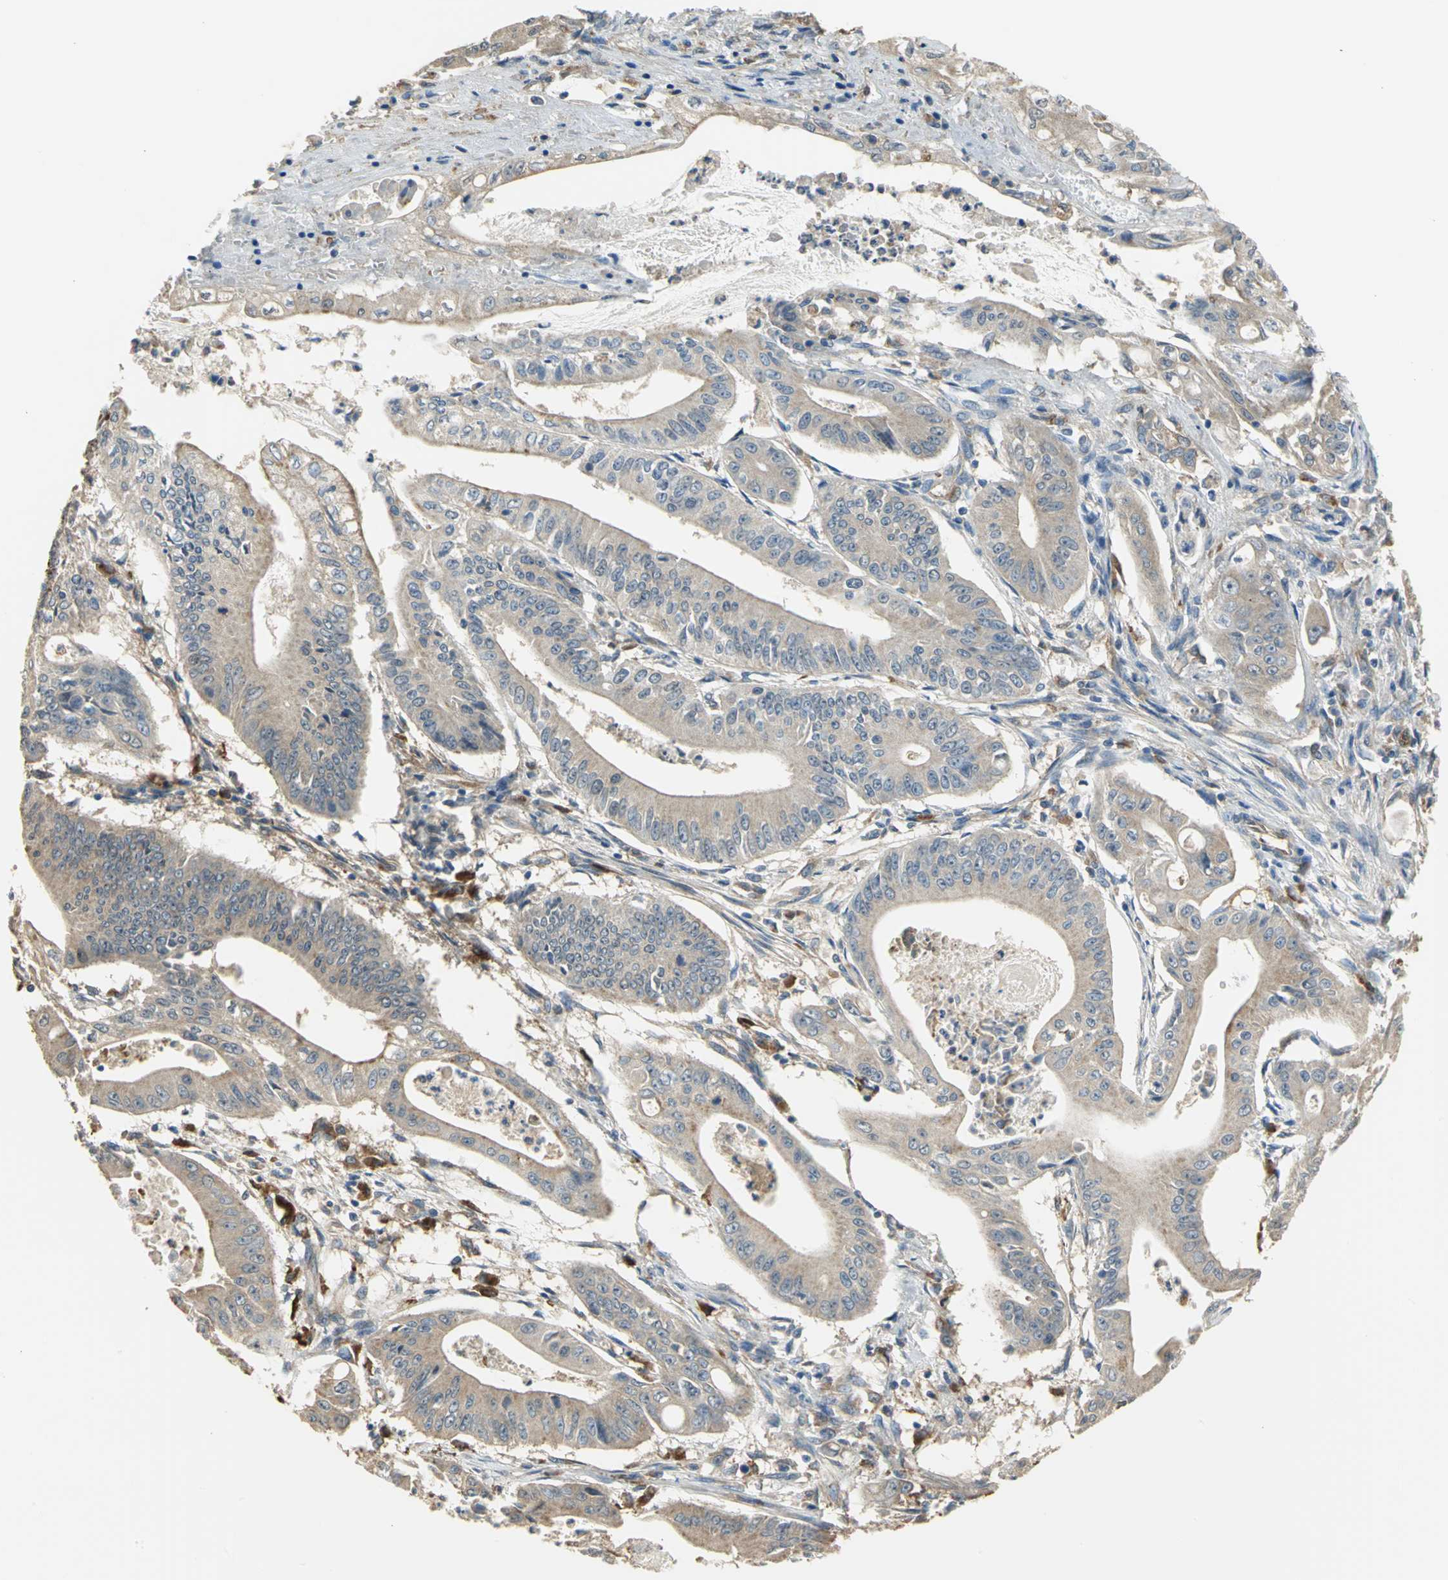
{"staining": {"intensity": "weak", "quantity": "25%-75%", "location": "cytoplasmic/membranous"}, "tissue": "pancreatic cancer", "cell_type": "Tumor cells", "image_type": "cancer", "snomed": [{"axis": "morphology", "description": "Normal tissue, NOS"}, {"axis": "topography", "description": "Lymph node"}], "caption": "About 25%-75% of tumor cells in pancreatic cancer demonstrate weak cytoplasmic/membranous protein positivity as visualized by brown immunohistochemical staining.", "gene": "DIAPH2", "patient": {"sex": "male", "age": 62}}